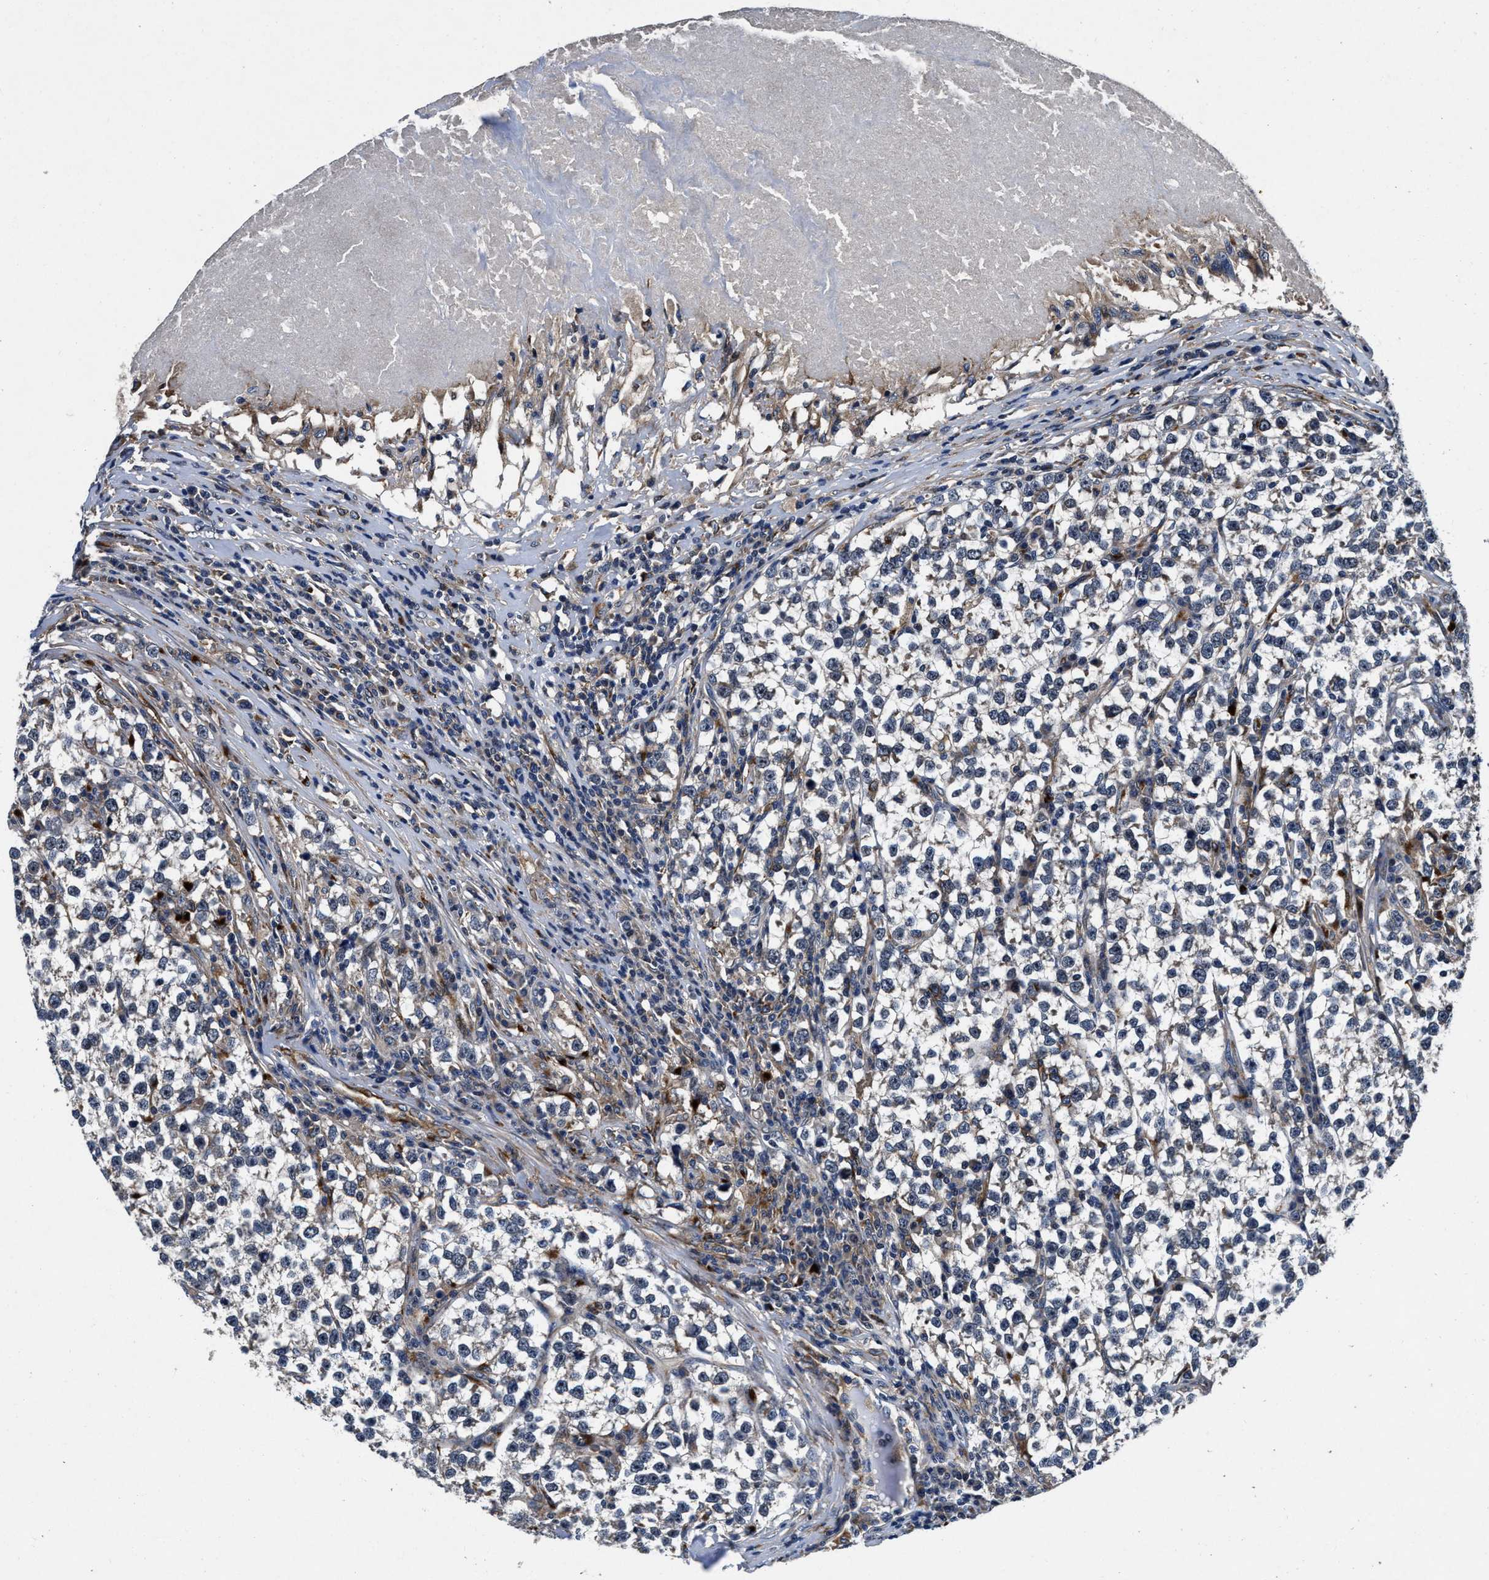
{"staining": {"intensity": "negative", "quantity": "none", "location": "none"}, "tissue": "testis cancer", "cell_type": "Tumor cells", "image_type": "cancer", "snomed": [{"axis": "morphology", "description": "Normal tissue, NOS"}, {"axis": "morphology", "description": "Seminoma, NOS"}, {"axis": "topography", "description": "Testis"}], "caption": "Testis cancer was stained to show a protein in brown. There is no significant staining in tumor cells.", "gene": "C2orf66", "patient": {"sex": "male", "age": 43}}